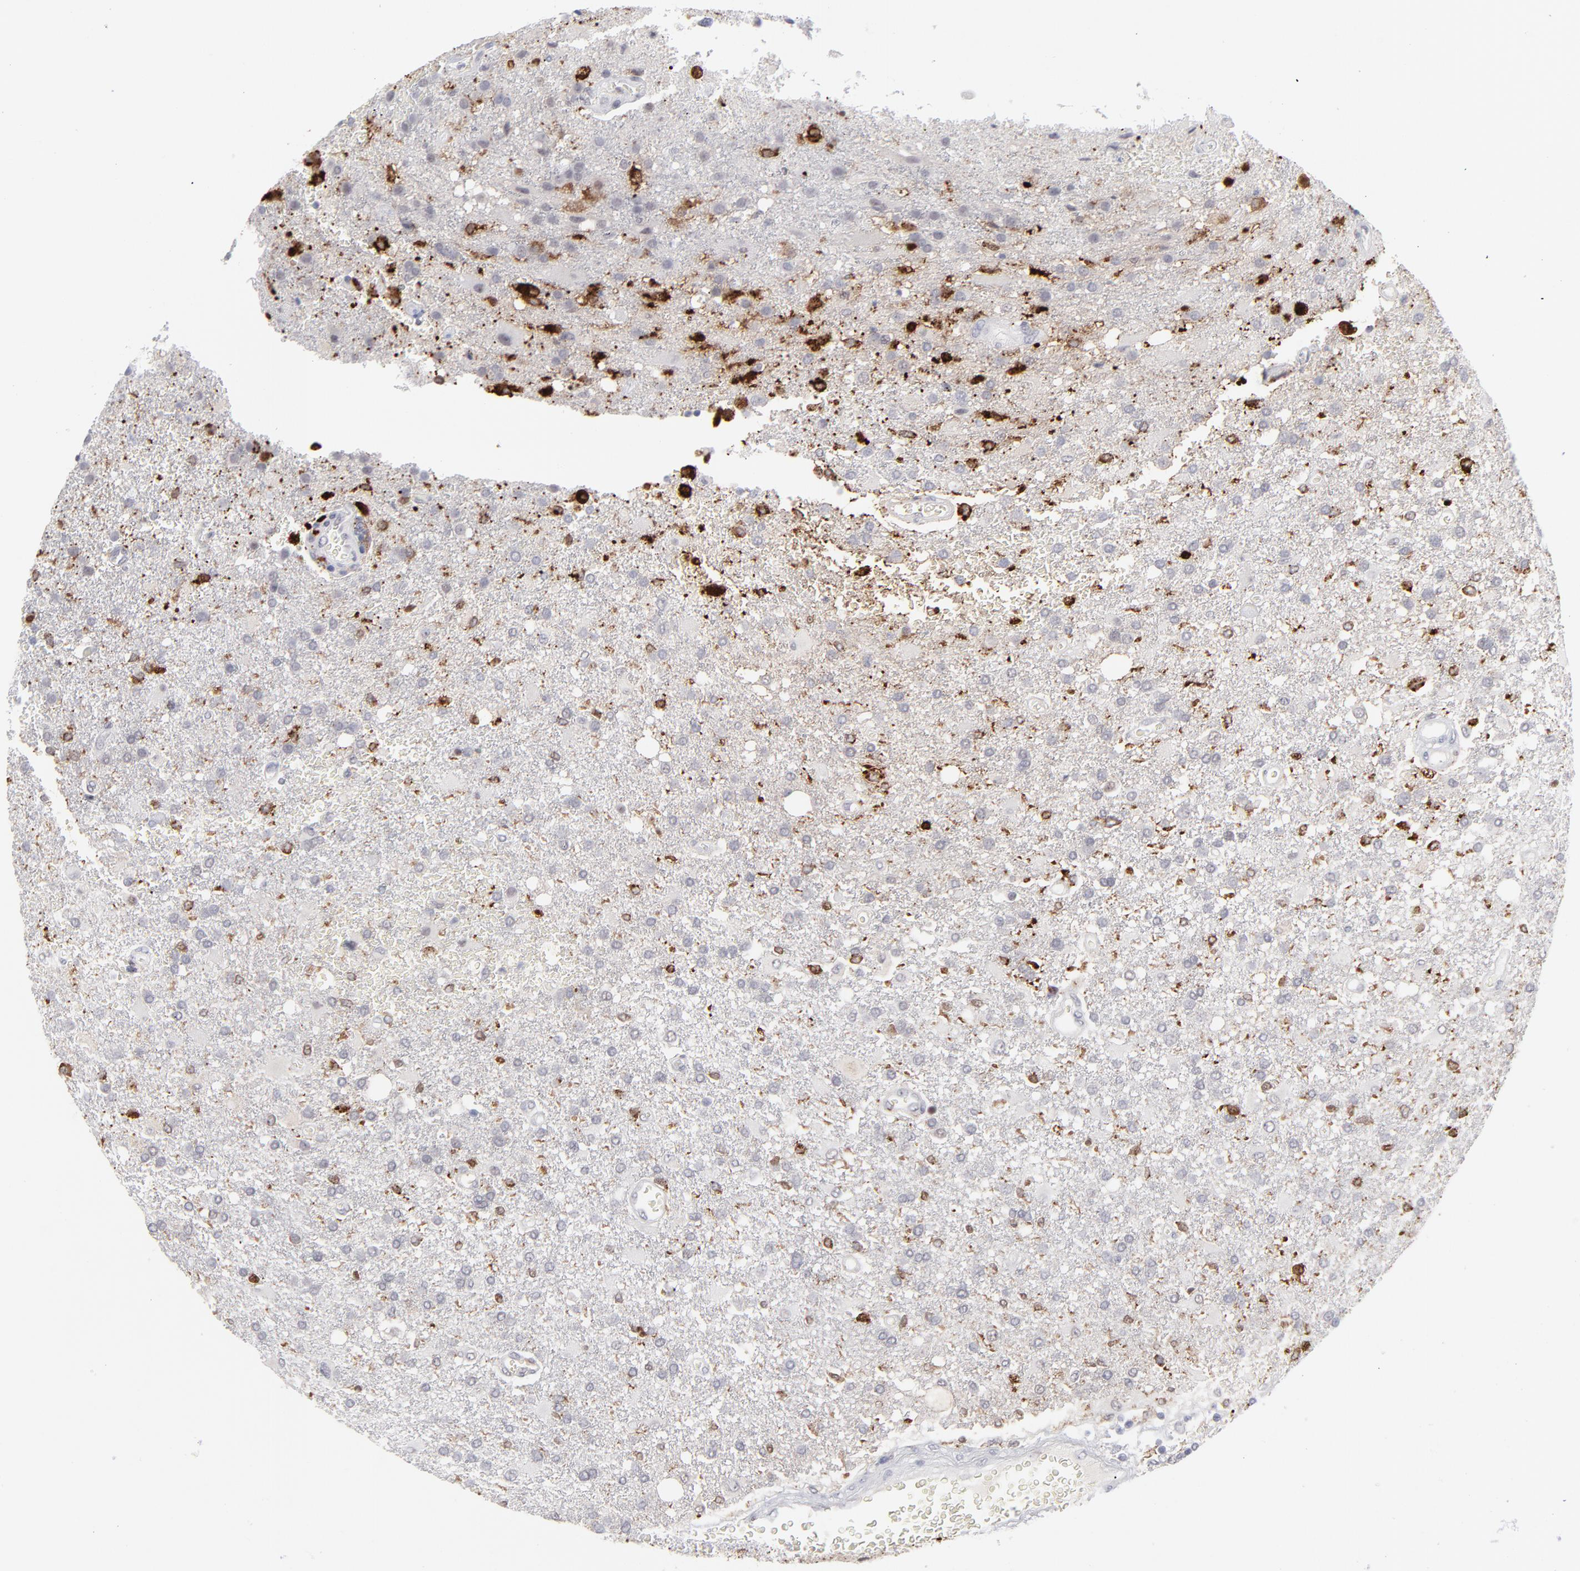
{"staining": {"intensity": "strong", "quantity": "<25%", "location": "cytoplasmic/membranous"}, "tissue": "glioma", "cell_type": "Tumor cells", "image_type": "cancer", "snomed": [{"axis": "morphology", "description": "Glioma, malignant, High grade"}, {"axis": "topography", "description": "Cerebral cortex"}], "caption": "A brown stain labels strong cytoplasmic/membranous expression of a protein in glioma tumor cells. (Brightfield microscopy of DAB IHC at high magnification).", "gene": "CCR2", "patient": {"sex": "male", "age": 79}}